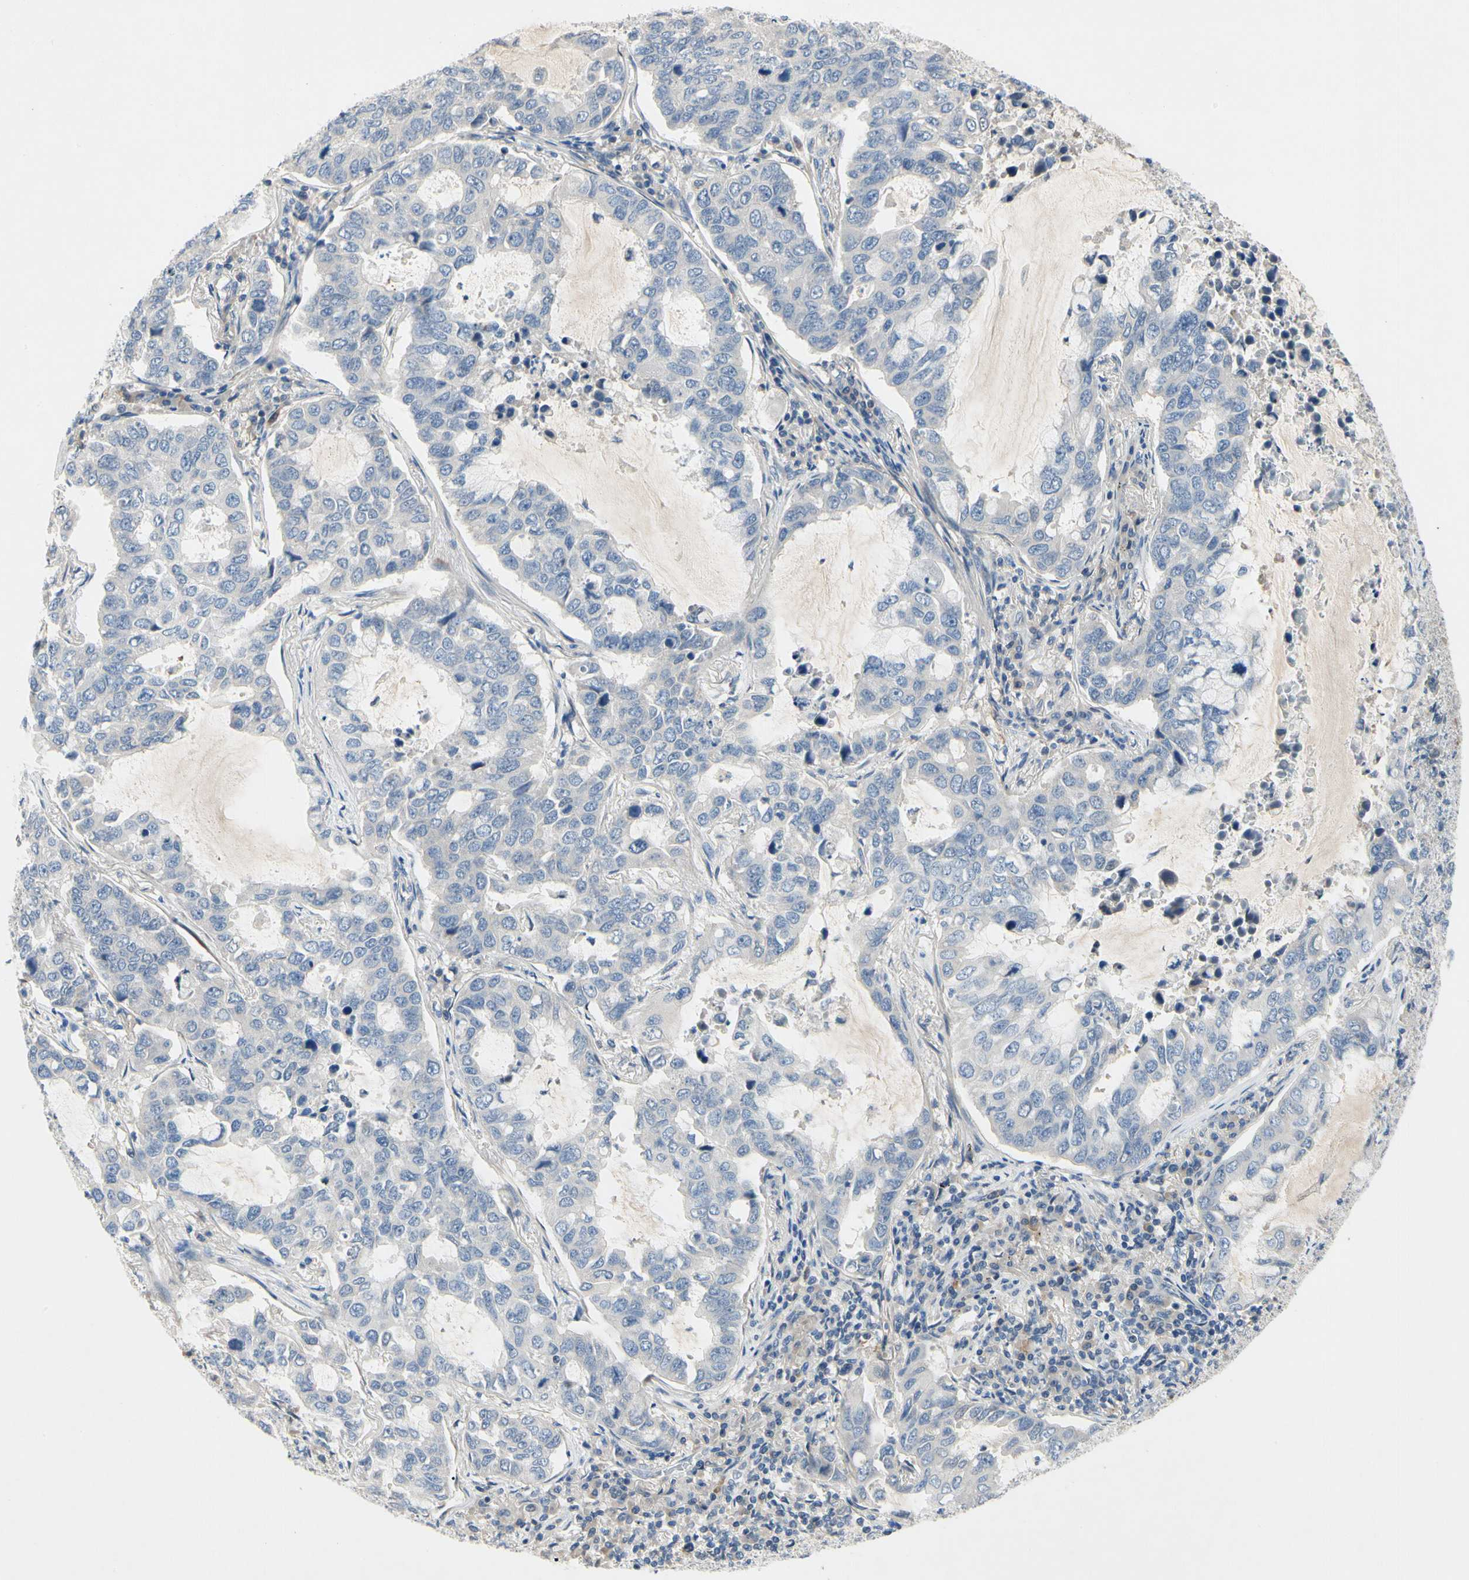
{"staining": {"intensity": "negative", "quantity": "none", "location": "none"}, "tissue": "lung cancer", "cell_type": "Tumor cells", "image_type": "cancer", "snomed": [{"axis": "morphology", "description": "Adenocarcinoma, NOS"}, {"axis": "topography", "description": "Lung"}], "caption": "DAB immunohistochemical staining of lung adenocarcinoma shows no significant positivity in tumor cells. The staining was performed using DAB to visualize the protein expression in brown, while the nuclei were stained in blue with hematoxylin (Magnification: 20x).", "gene": "GAS6", "patient": {"sex": "male", "age": 64}}